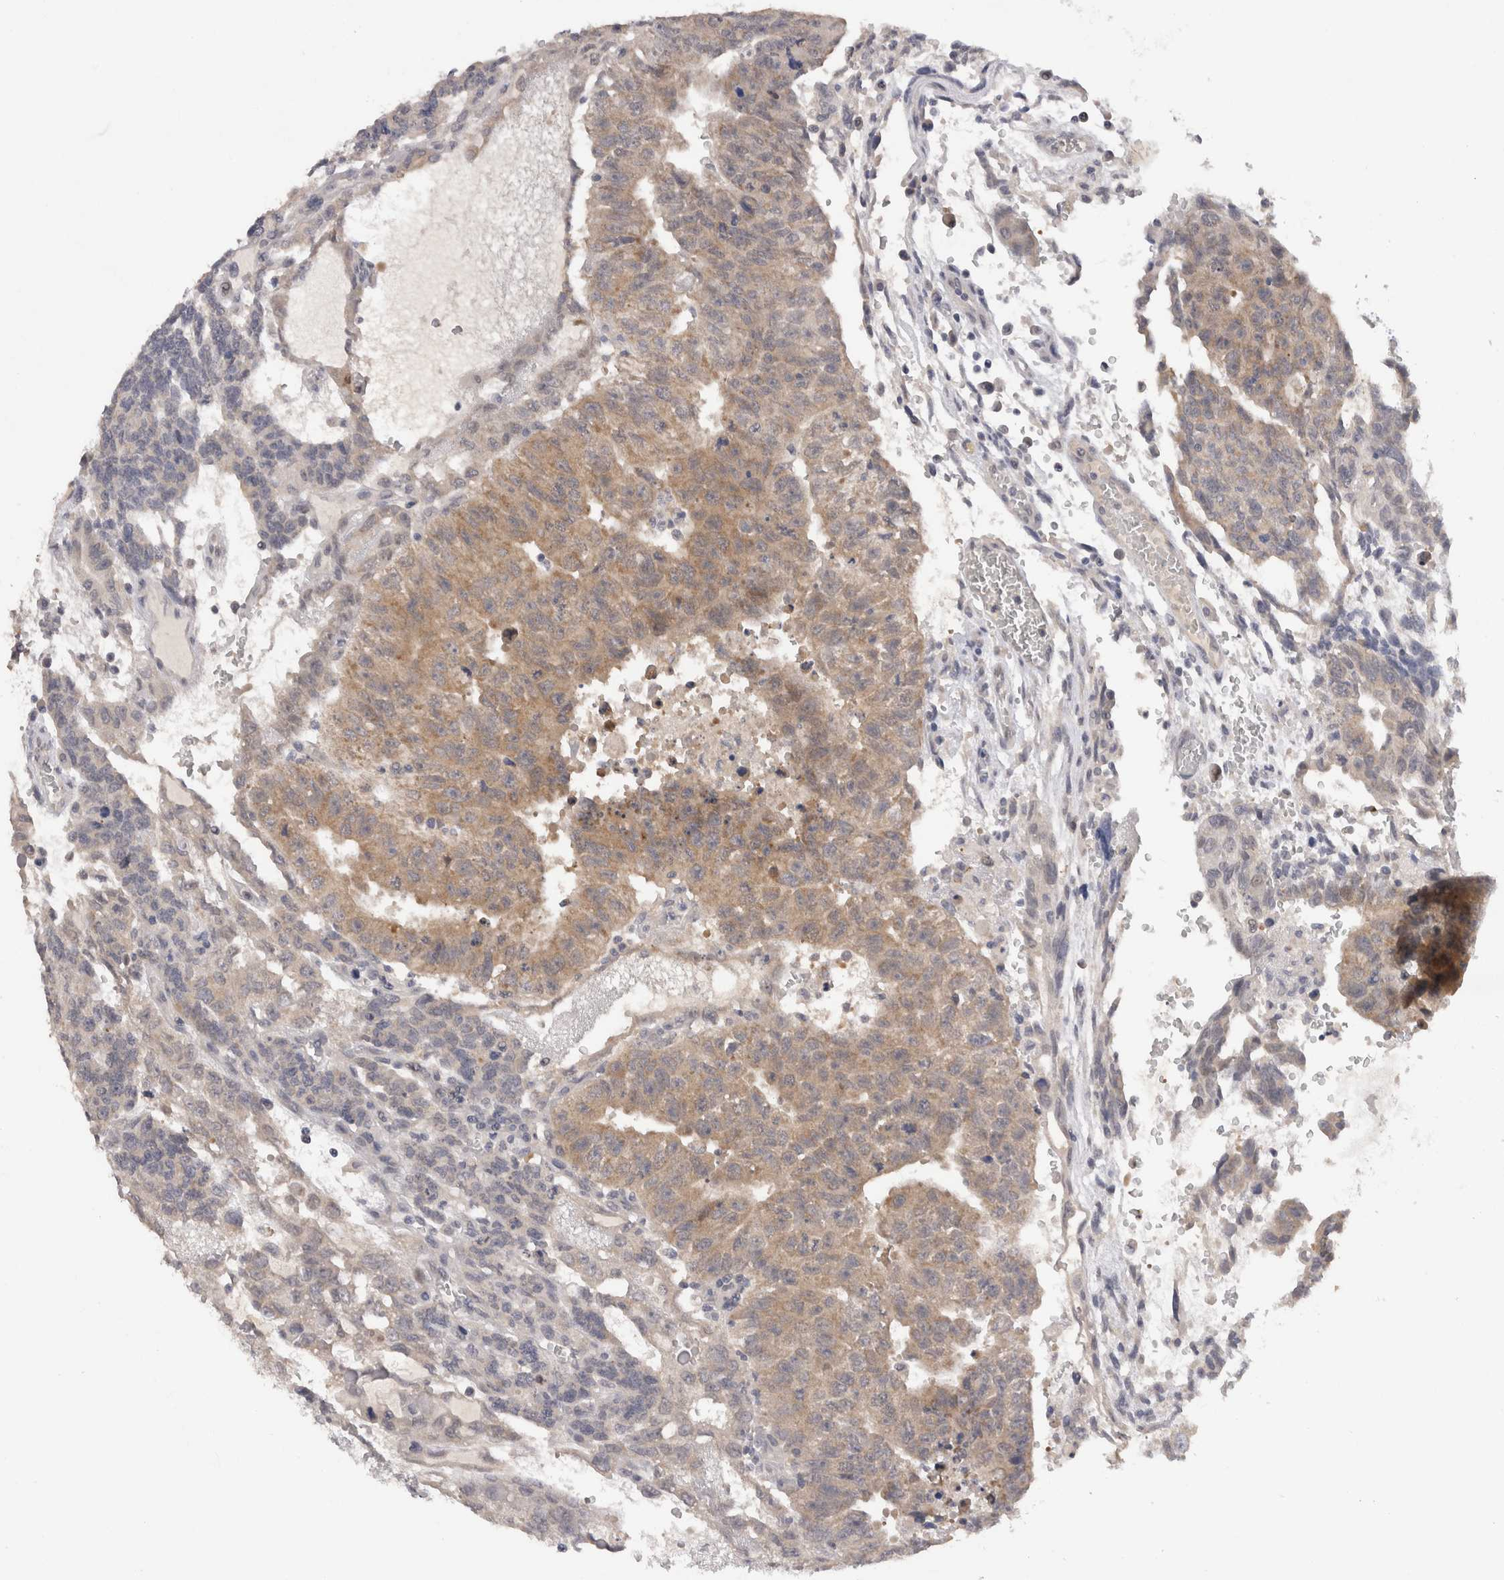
{"staining": {"intensity": "moderate", "quantity": ">75%", "location": "cytoplasmic/membranous"}, "tissue": "testis cancer", "cell_type": "Tumor cells", "image_type": "cancer", "snomed": [{"axis": "morphology", "description": "Seminoma, NOS"}, {"axis": "morphology", "description": "Carcinoma, Embryonal, NOS"}, {"axis": "topography", "description": "Testis"}], "caption": "IHC photomicrograph of neoplastic tissue: testis cancer stained using immunohistochemistry shows medium levels of moderate protein expression localized specifically in the cytoplasmic/membranous of tumor cells, appearing as a cytoplasmic/membranous brown color.", "gene": "CRYBG1", "patient": {"sex": "male", "age": 52}}